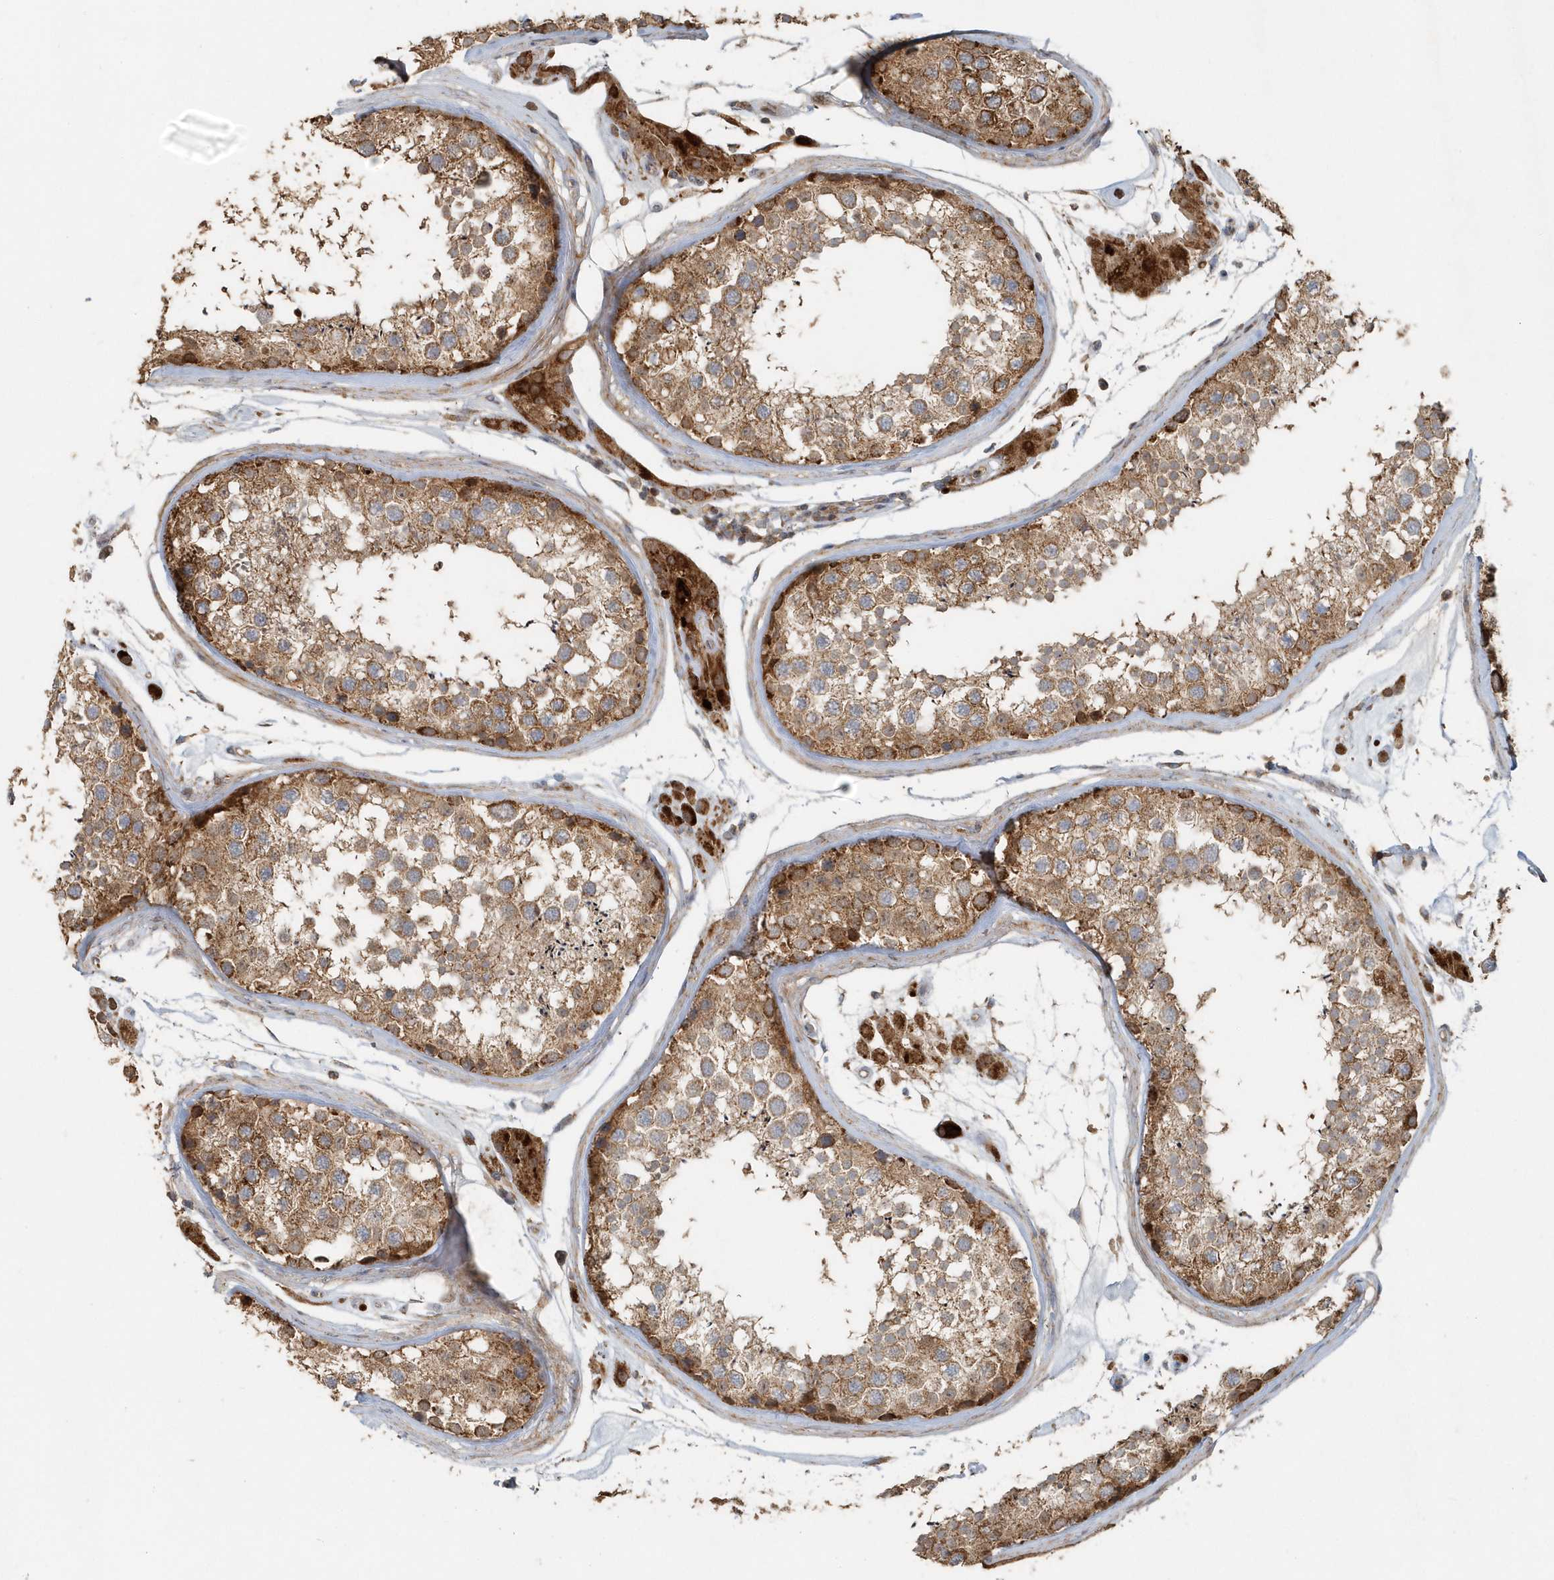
{"staining": {"intensity": "moderate", "quantity": ">75%", "location": "cytoplasmic/membranous"}, "tissue": "testis", "cell_type": "Cells in seminiferous ducts", "image_type": "normal", "snomed": [{"axis": "morphology", "description": "Normal tissue, NOS"}, {"axis": "topography", "description": "Testis"}], "caption": "A brown stain highlights moderate cytoplasmic/membranous staining of a protein in cells in seminiferous ducts of benign testis. The staining was performed using DAB (3,3'-diaminobenzidine), with brown indicating positive protein expression. Nuclei are stained blue with hematoxylin.", "gene": "MMUT", "patient": {"sex": "male", "age": 46}}